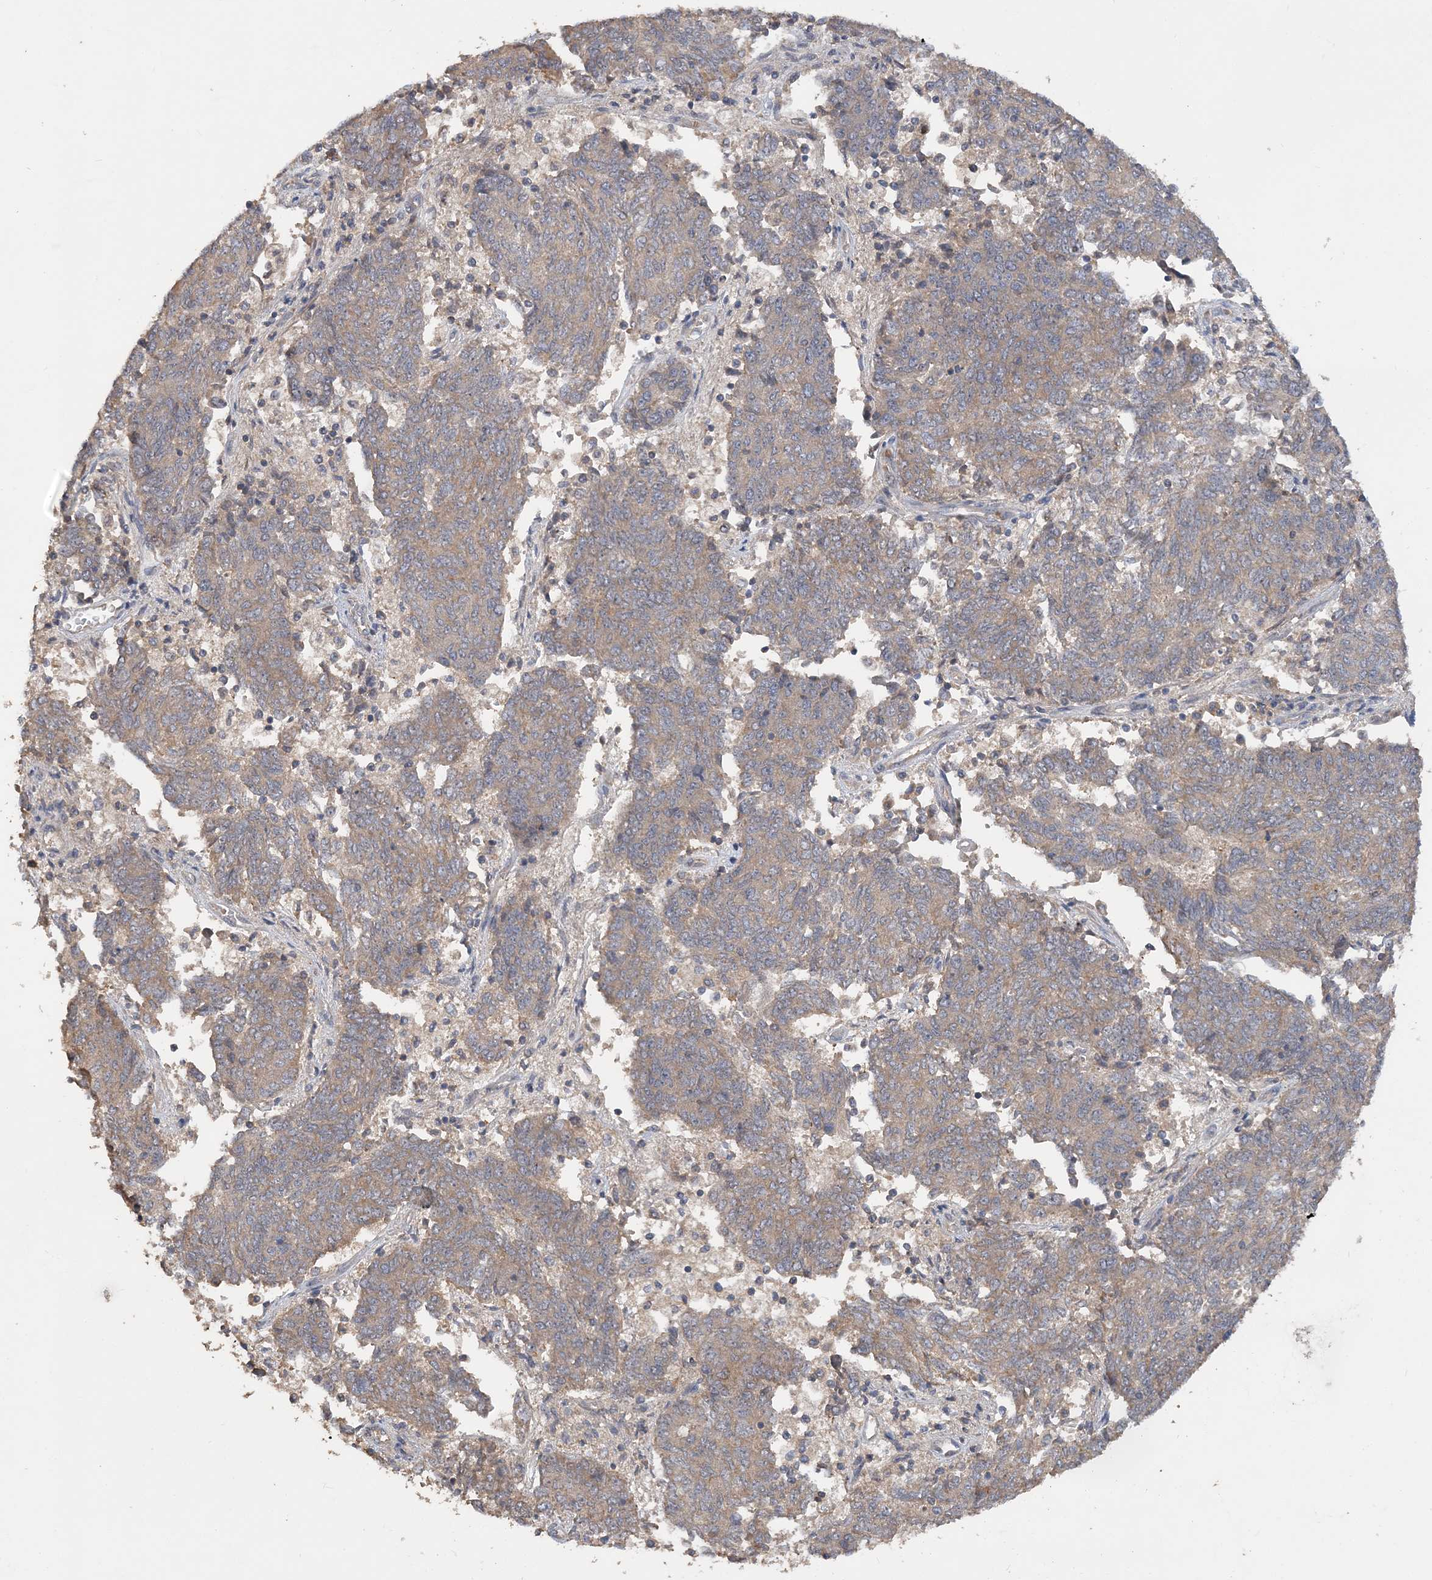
{"staining": {"intensity": "weak", "quantity": ">75%", "location": "cytoplasmic/membranous"}, "tissue": "endometrial cancer", "cell_type": "Tumor cells", "image_type": "cancer", "snomed": [{"axis": "morphology", "description": "Adenocarcinoma, NOS"}, {"axis": "topography", "description": "Endometrium"}], "caption": "Tumor cells demonstrate low levels of weak cytoplasmic/membranous staining in approximately >75% of cells in endometrial cancer (adenocarcinoma).", "gene": "GRINA", "patient": {"sex": "female", "age": 80}}